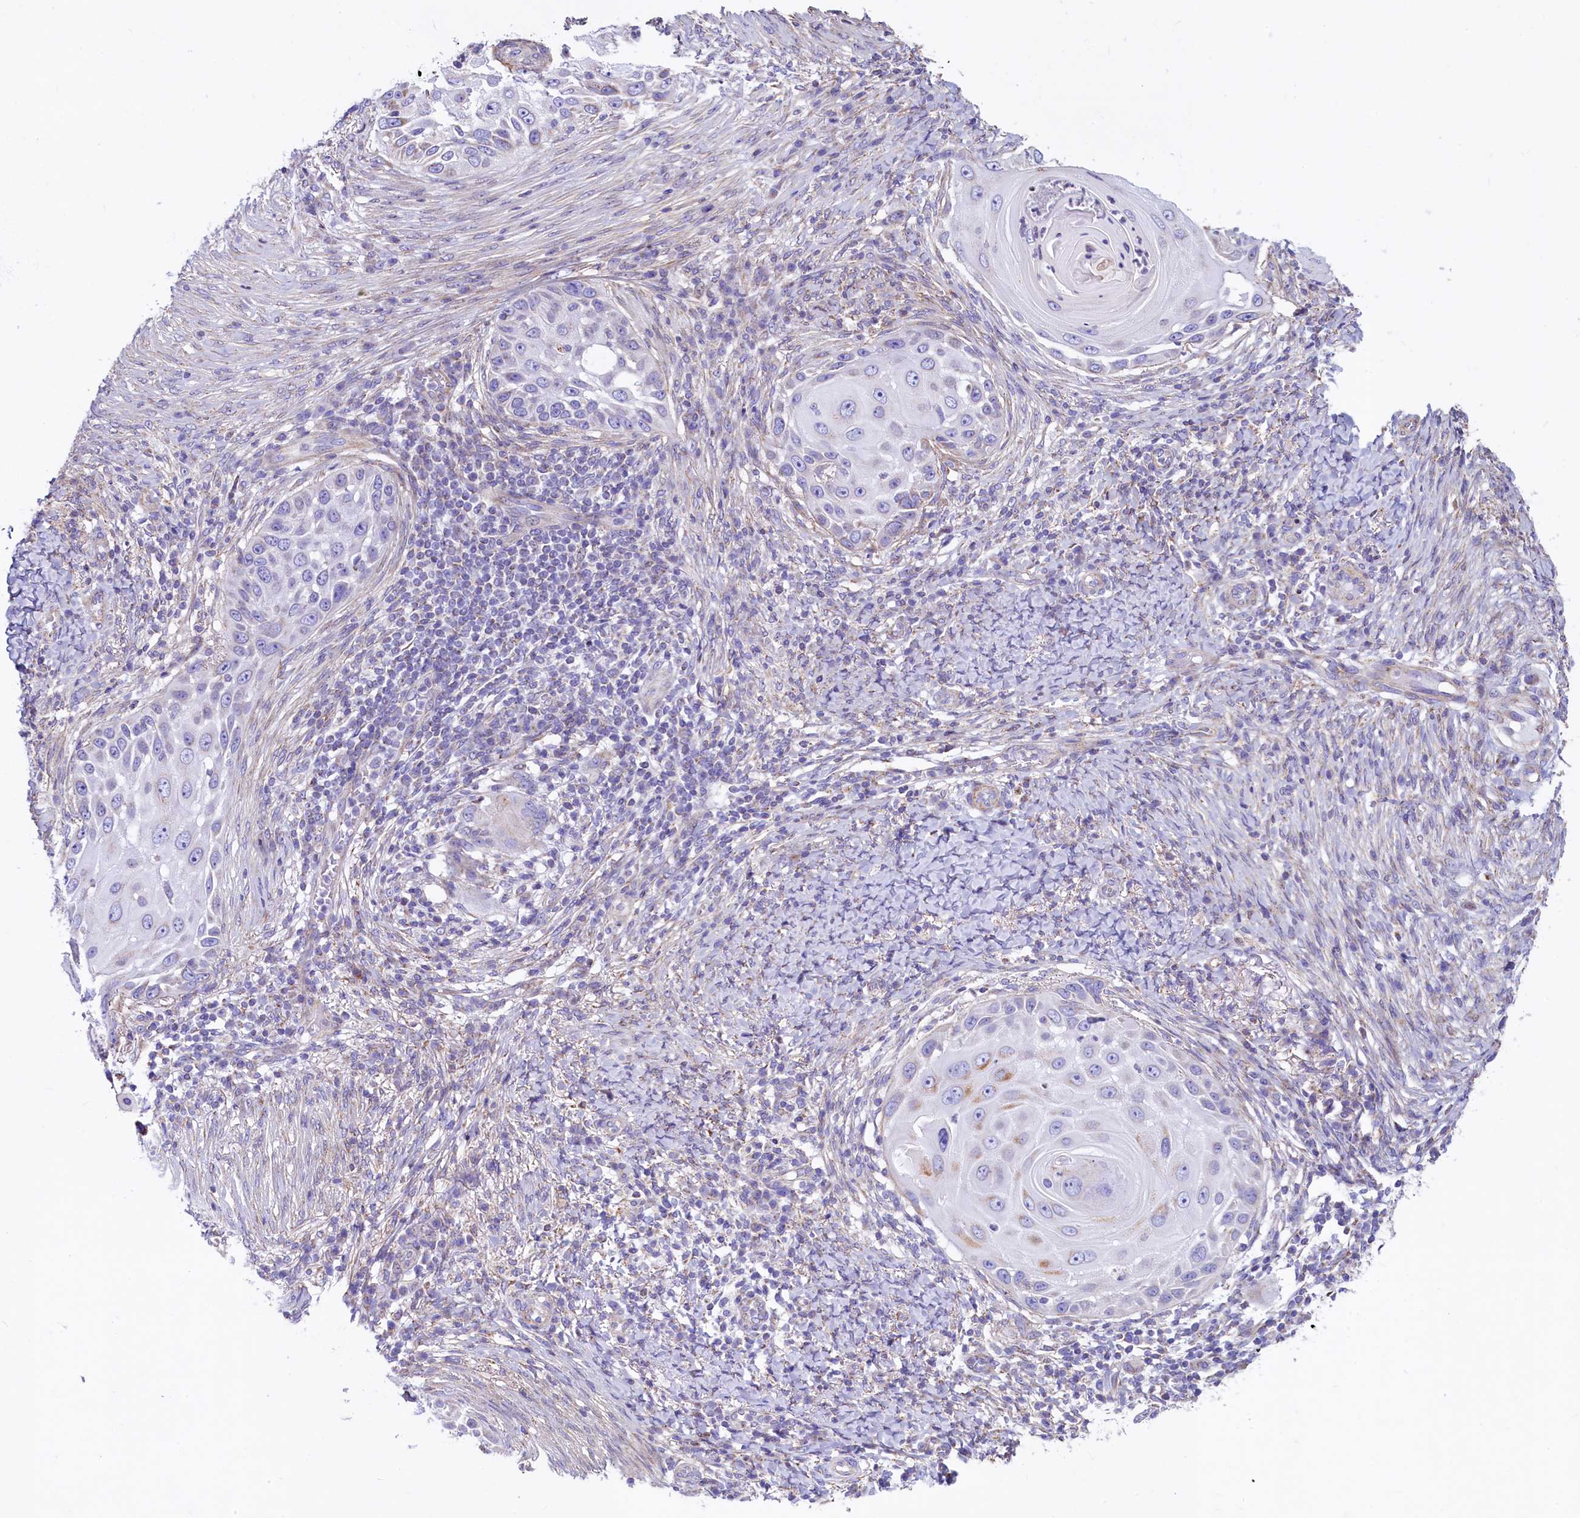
{"staining": {"intensity": "negative", "quantity": "none", "location": "none"}, "tissue": "skin cancer", "cell_type": "Tumor cells", "image_type": "cancer", "snomed": [{"axis": "morphology", "description": "Squamous cell carcinoma, NOS"}, {"axis": "topography", "description": "Skin"}], "caption": "Immunohistochemical staining of skin squamous cell carcinoma displays no significant staining in tumor cells.", "gene": "VWCE", "patient": {"sex": "female", "age": 44}}